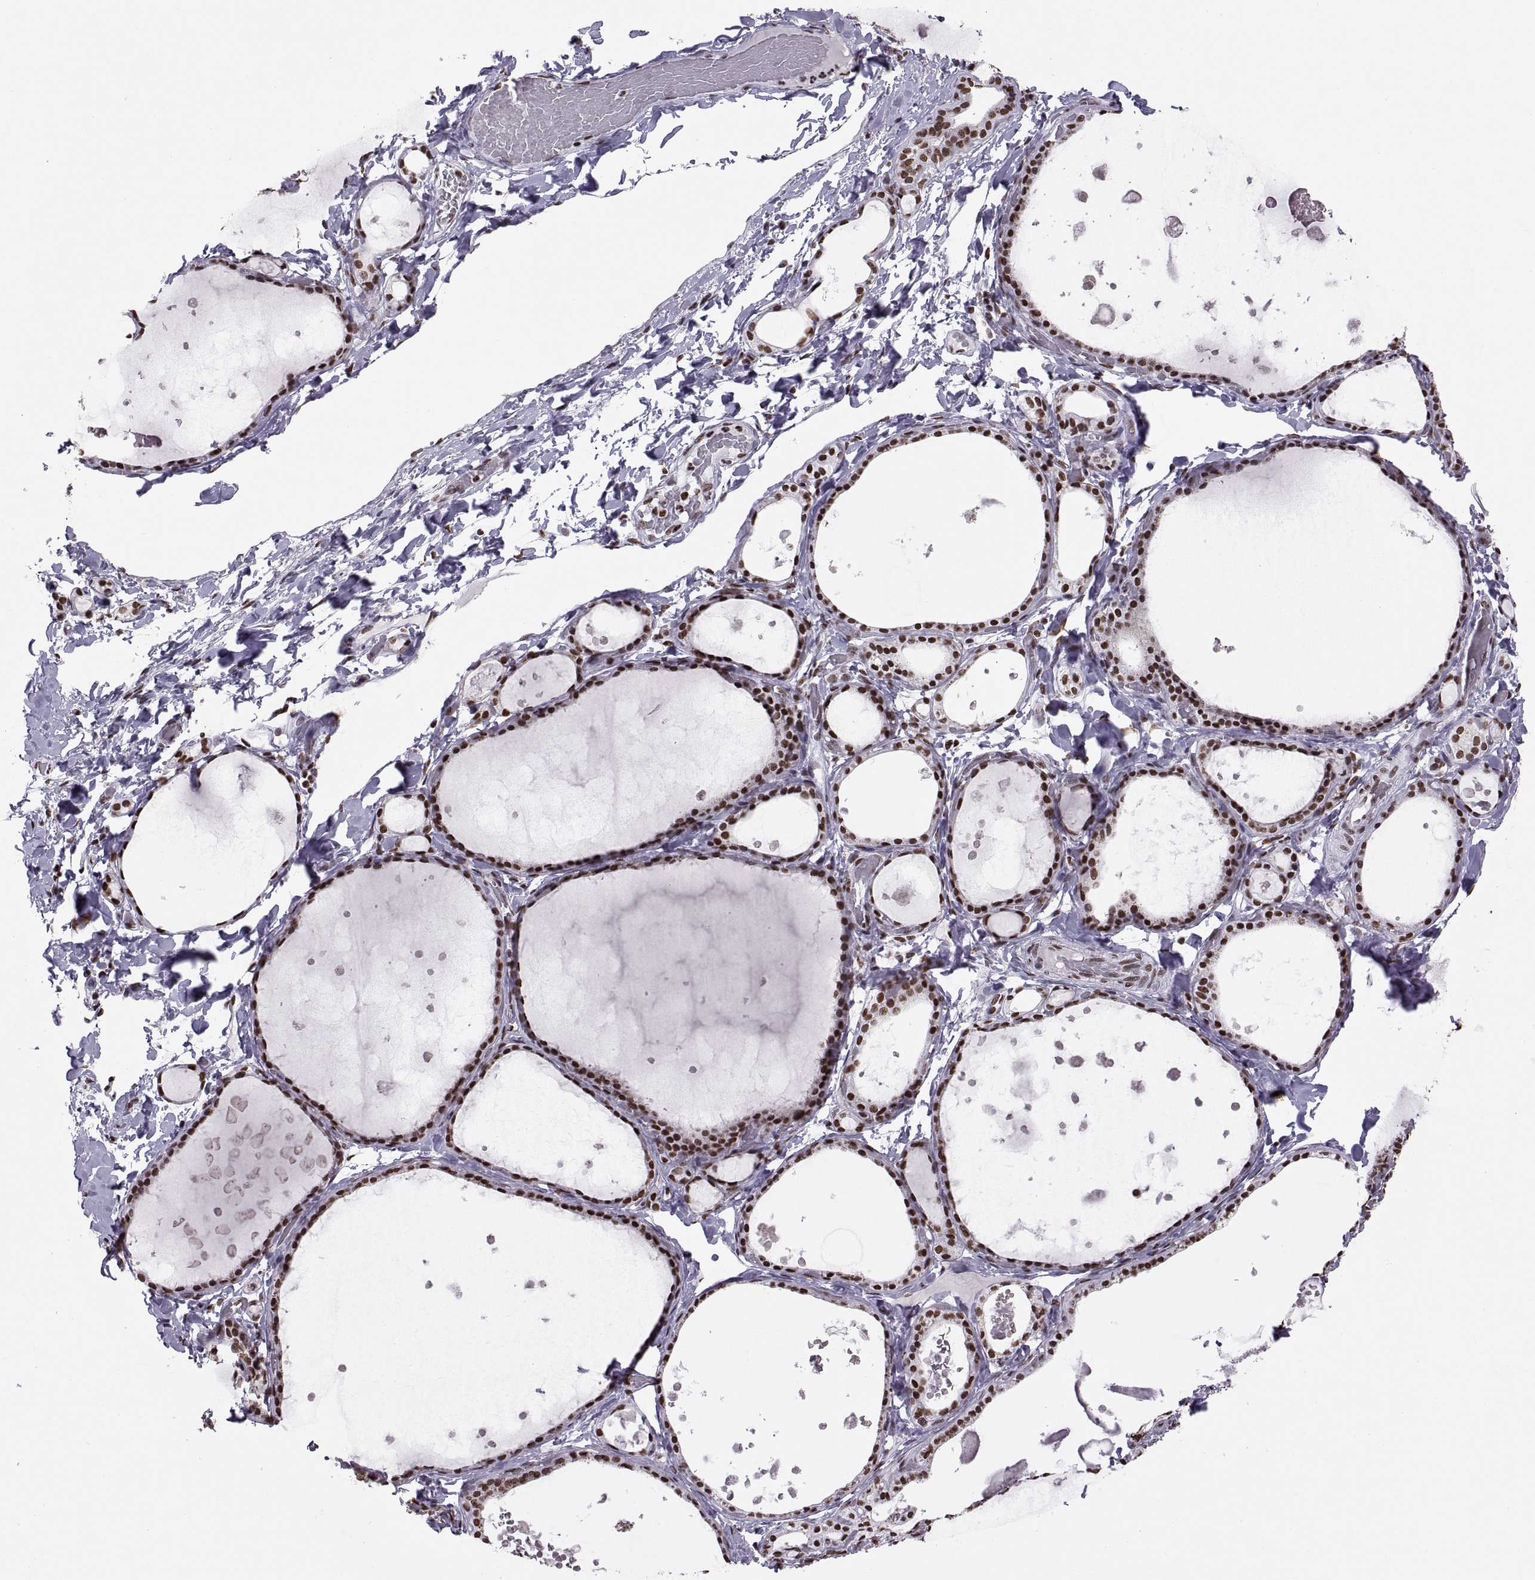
{"staining": {"intensity": "strong", "quantity": ">75%", "location": "nuclear"}, "tissue": "thyroid gland", "cell_type": "Glandular cells", "image_type": "normal", "snomed": [{"axis": "morphology", "description": "Normal tissue, NOS"}, {"axis": "topography", "description": "Thyroid gland"}], "caption": "Strong nuclear protein staining is present in about >75% of glandular cells in thyroid gland. Nuclei are stained in blue.", "gene": "SNAI1", "patient": {"sex": "female", "age": 56}}